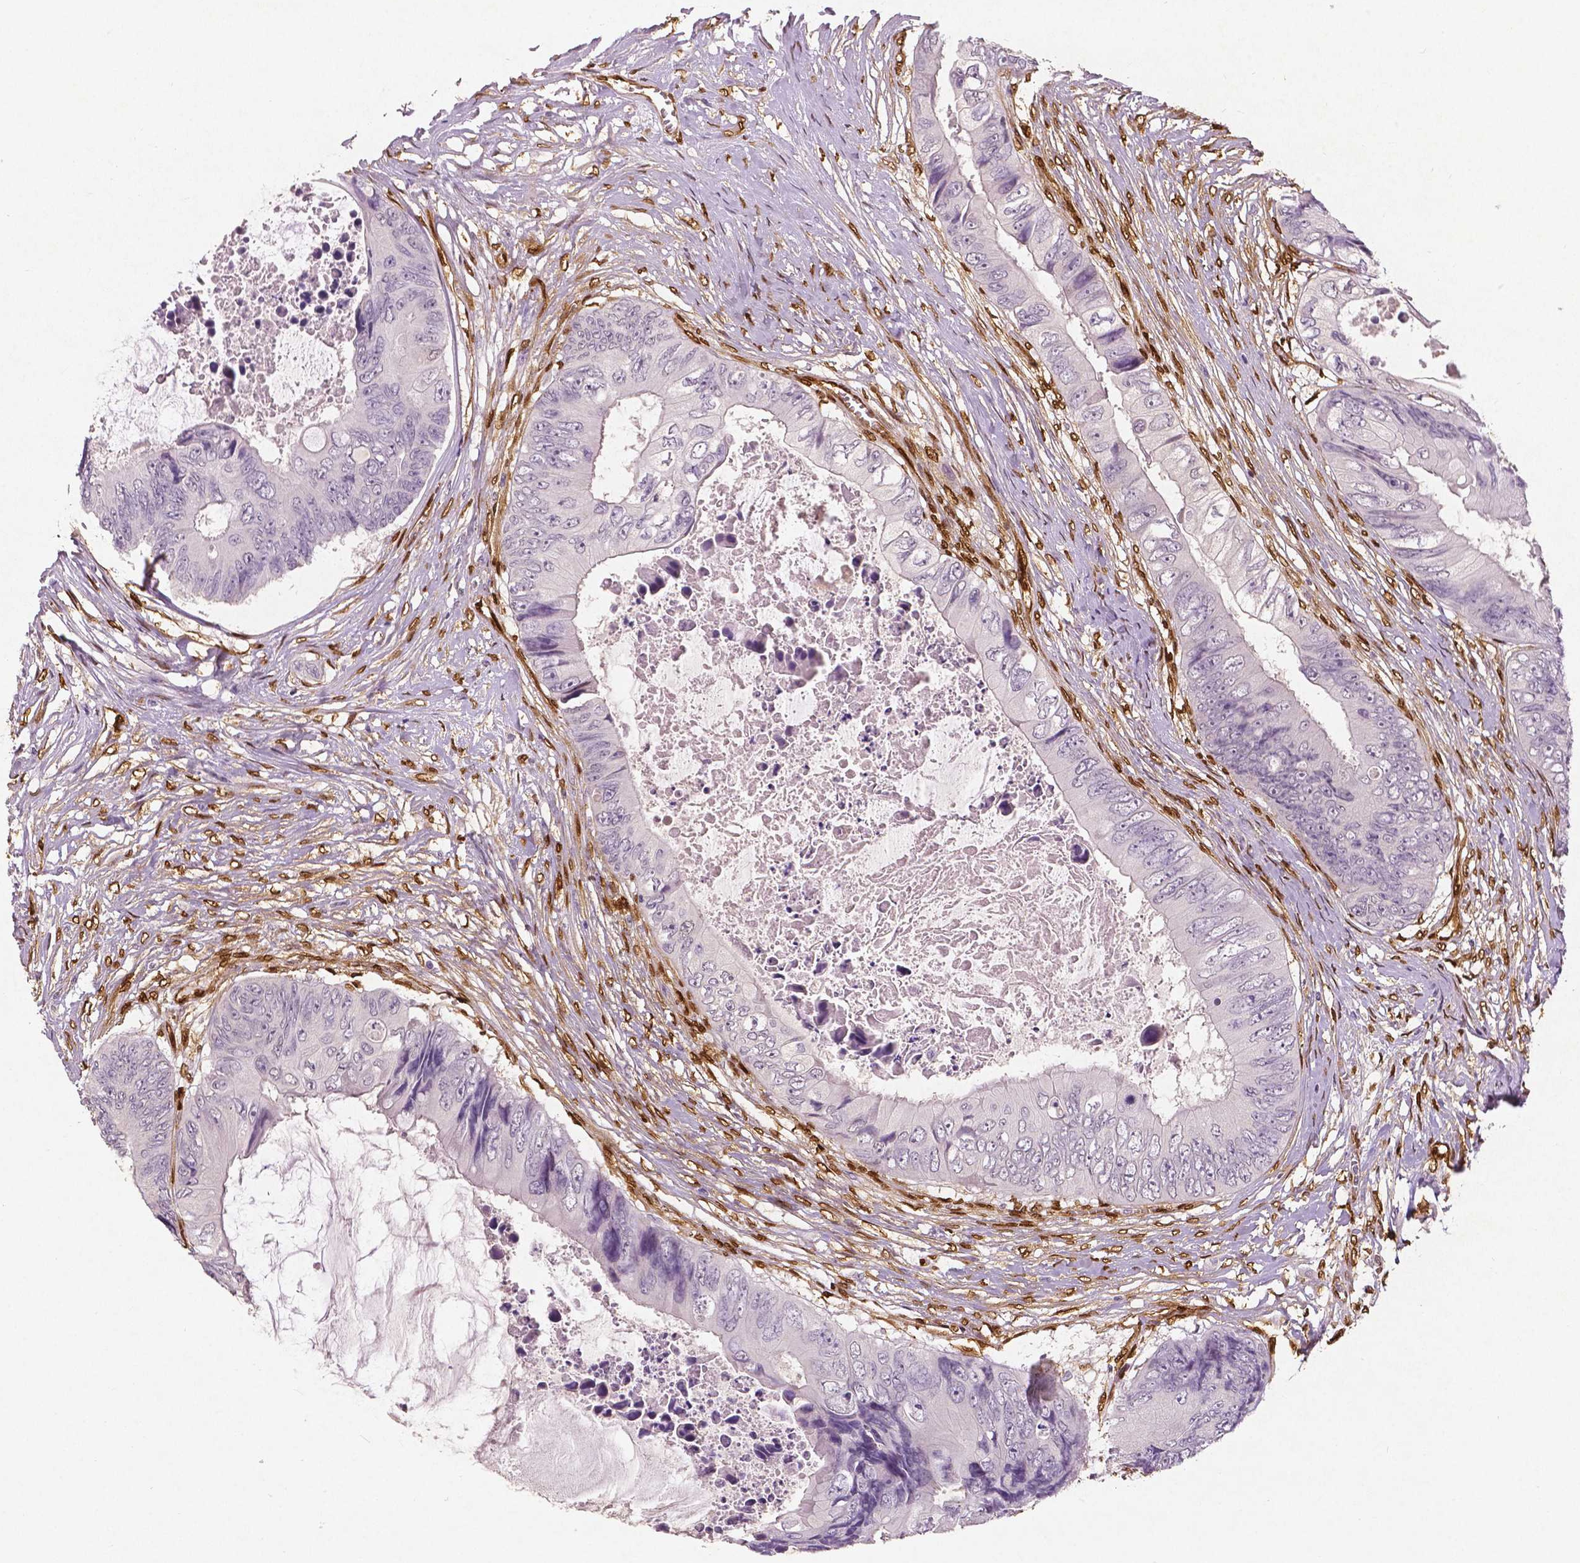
{"staining": {"intensity": "negative", "quantity": "none", "location": "none"}, "tissue": "colorectal cancer", "cell_type": "Tumor cells", "image_type": "cancer", "snomed": [{"axis": "morphology", "description": "Adenocarcinoma, NOS"}, {"axis": "topography", "description": "Rectum"}], "caption": "A high-resolution micrograph shows immunohistochemistry (IHC) staining of colorectal adenocarcinoma, which exhibits no significant expression in tumor cells. (DAB (3,3'-diaminobenzidine) IHC, high magnification).", "gene": "WWTR1", "patient": {"sex": "male", "age": 63}}